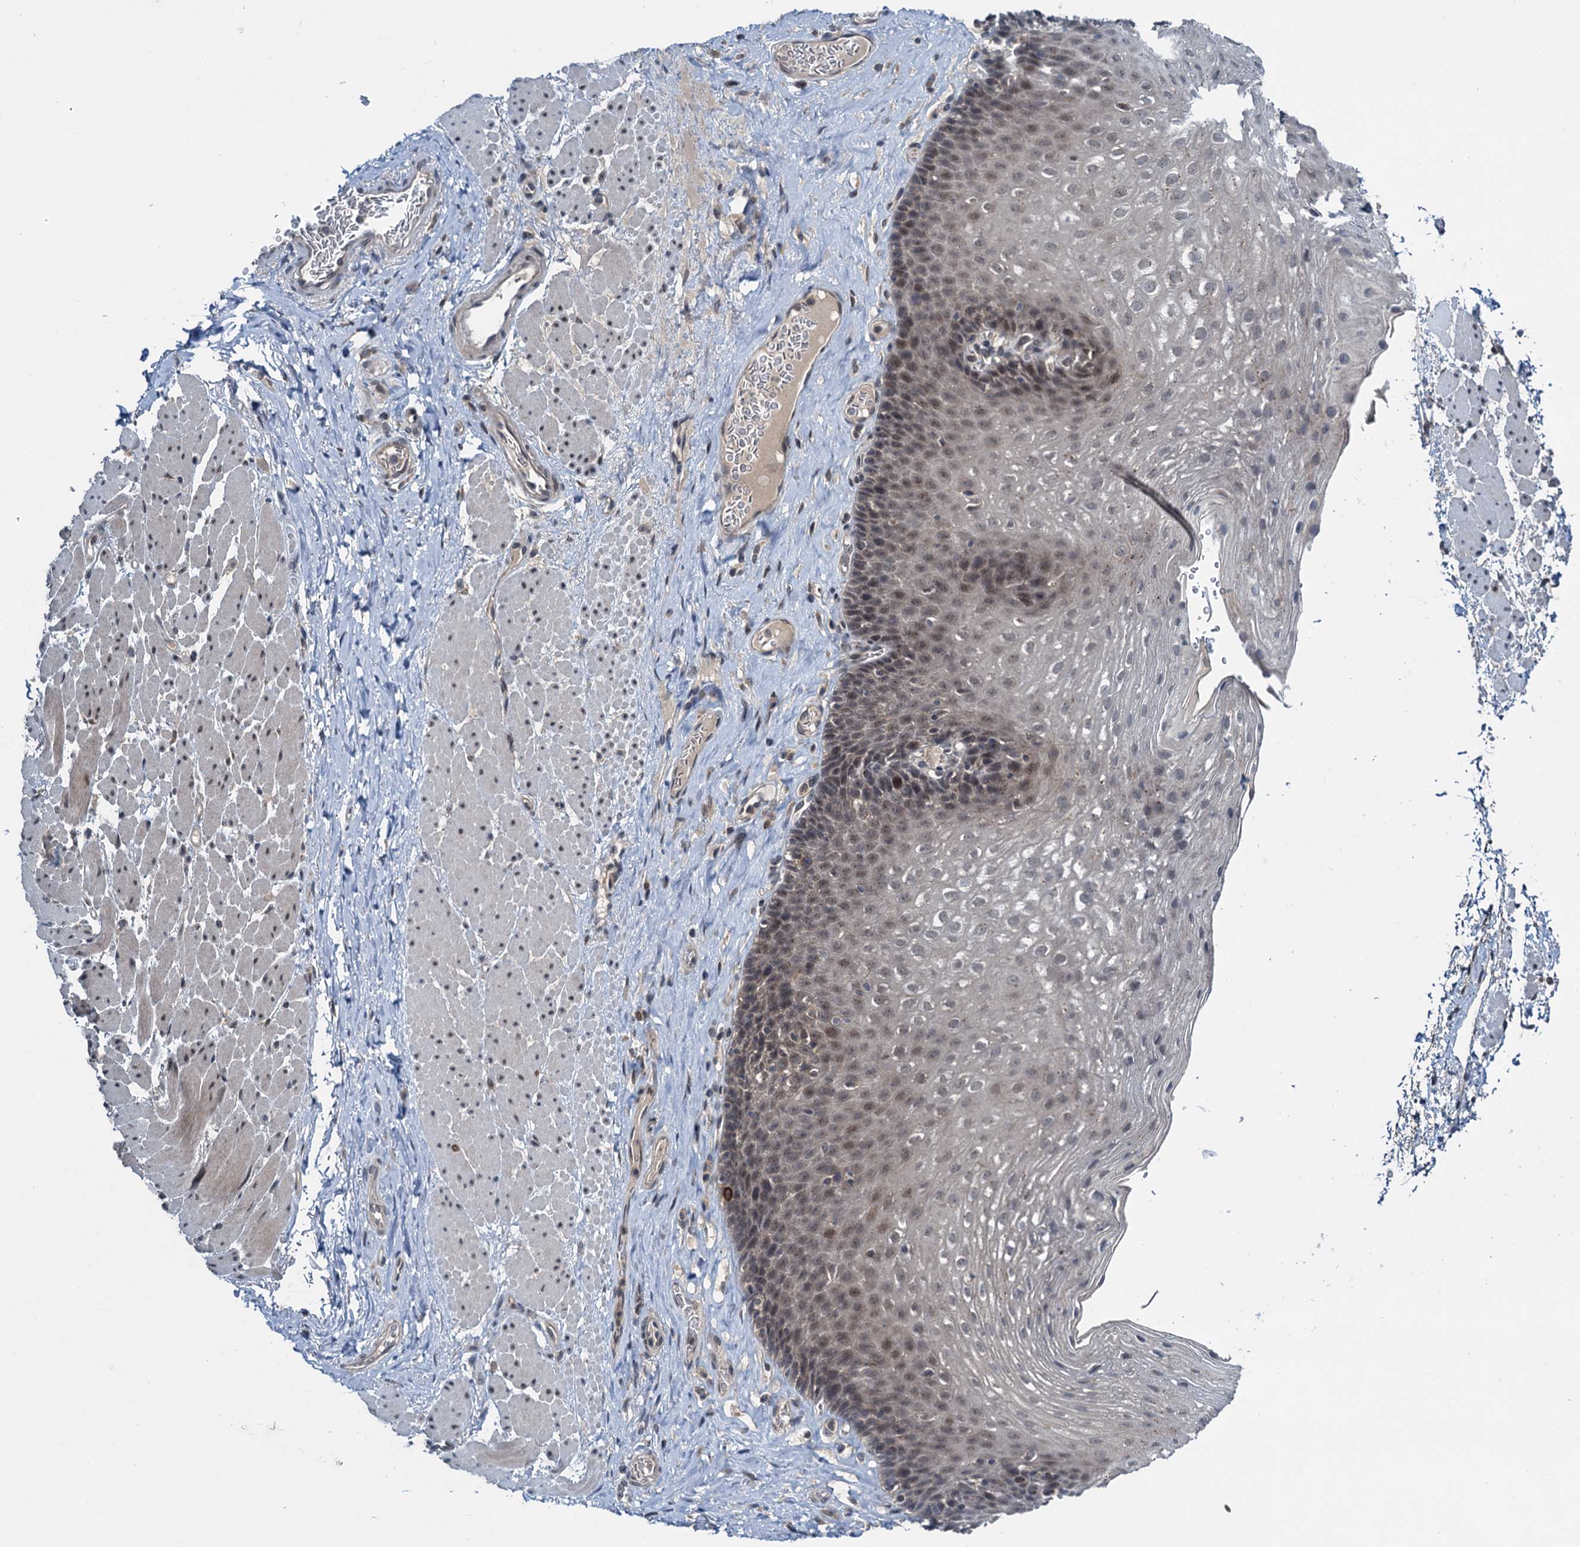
{"staining": {"intensity": "weak", "quantity": "25%-75%", "location": "nuclear"}, "tissue": "esophagus", "cell_type": "Squamous epithelial cells", "image_type": "normal", "snomed": [{"axis": "morphology", "description": "Normal tissue, NOS"}, {"axis": "topography", "description": "Esophagus"}], "caption": "Unremarkable esophagus demonstrates weak nuclear staining in about 25%-75% of squamous epithelial cells.", "gene": "RNF165", "patient": {"sex": "female", "age": 66}}